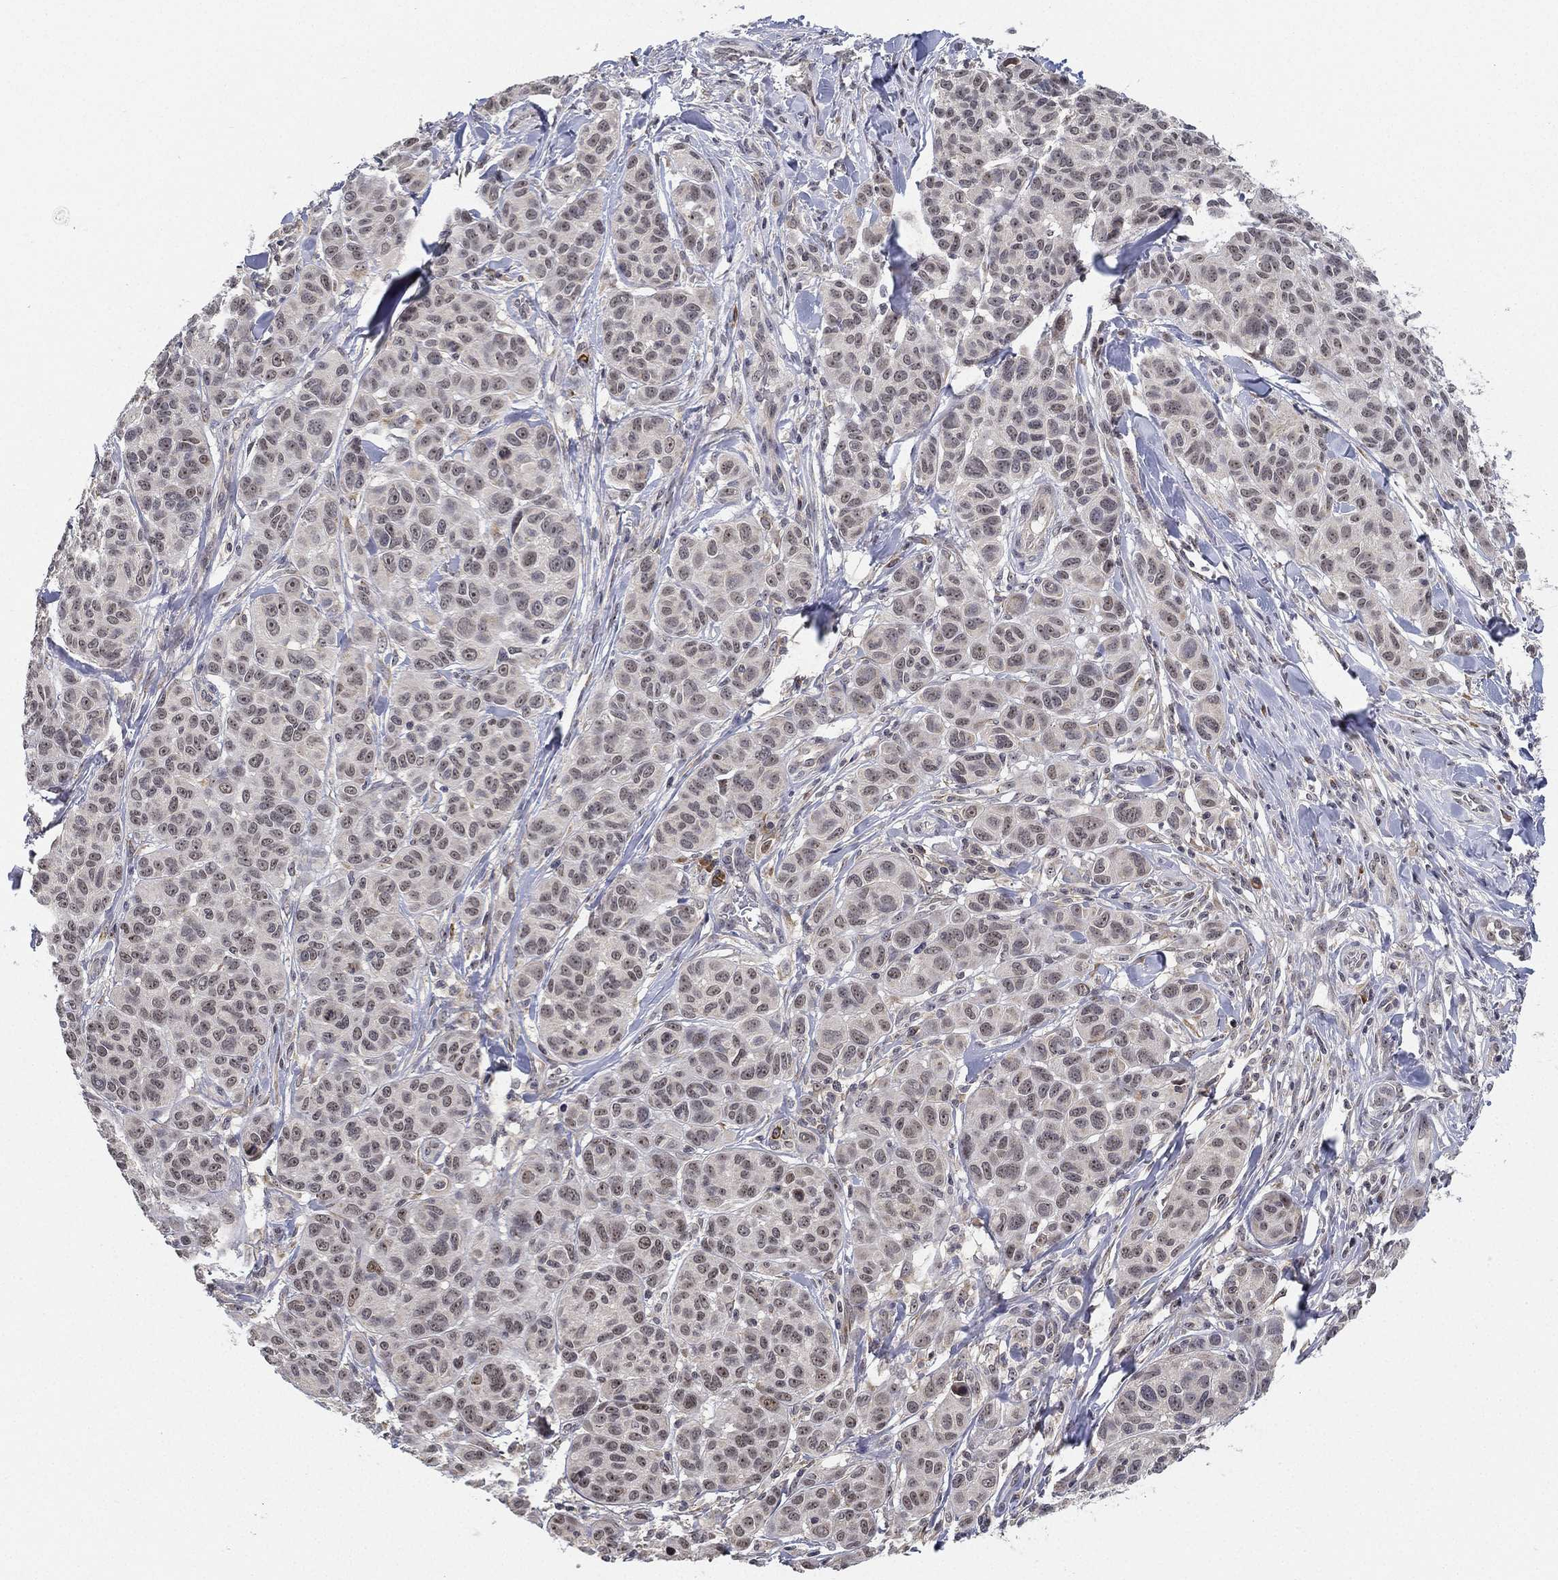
{"staining": {"intensity": "weak", "quantity": "<25%", "location": "nuclear"}, "tissue": "melanoma", "cell_type": "Tumor cells", "image_type": "cancer", "snomed": [{"axis": "morphology", "description": "Malignant melanoma, NOS"}, {"axis": "topography", "description": "Skin"}], "caption": "Tumor cells show no significant protein positivity in melanoma. The staining is performed using DAB brown chromogen with nuclei counter-stained in using hematoxylin.", "gene": "PPP1R16B", "patient": {"sex": "male", "age": 79}}